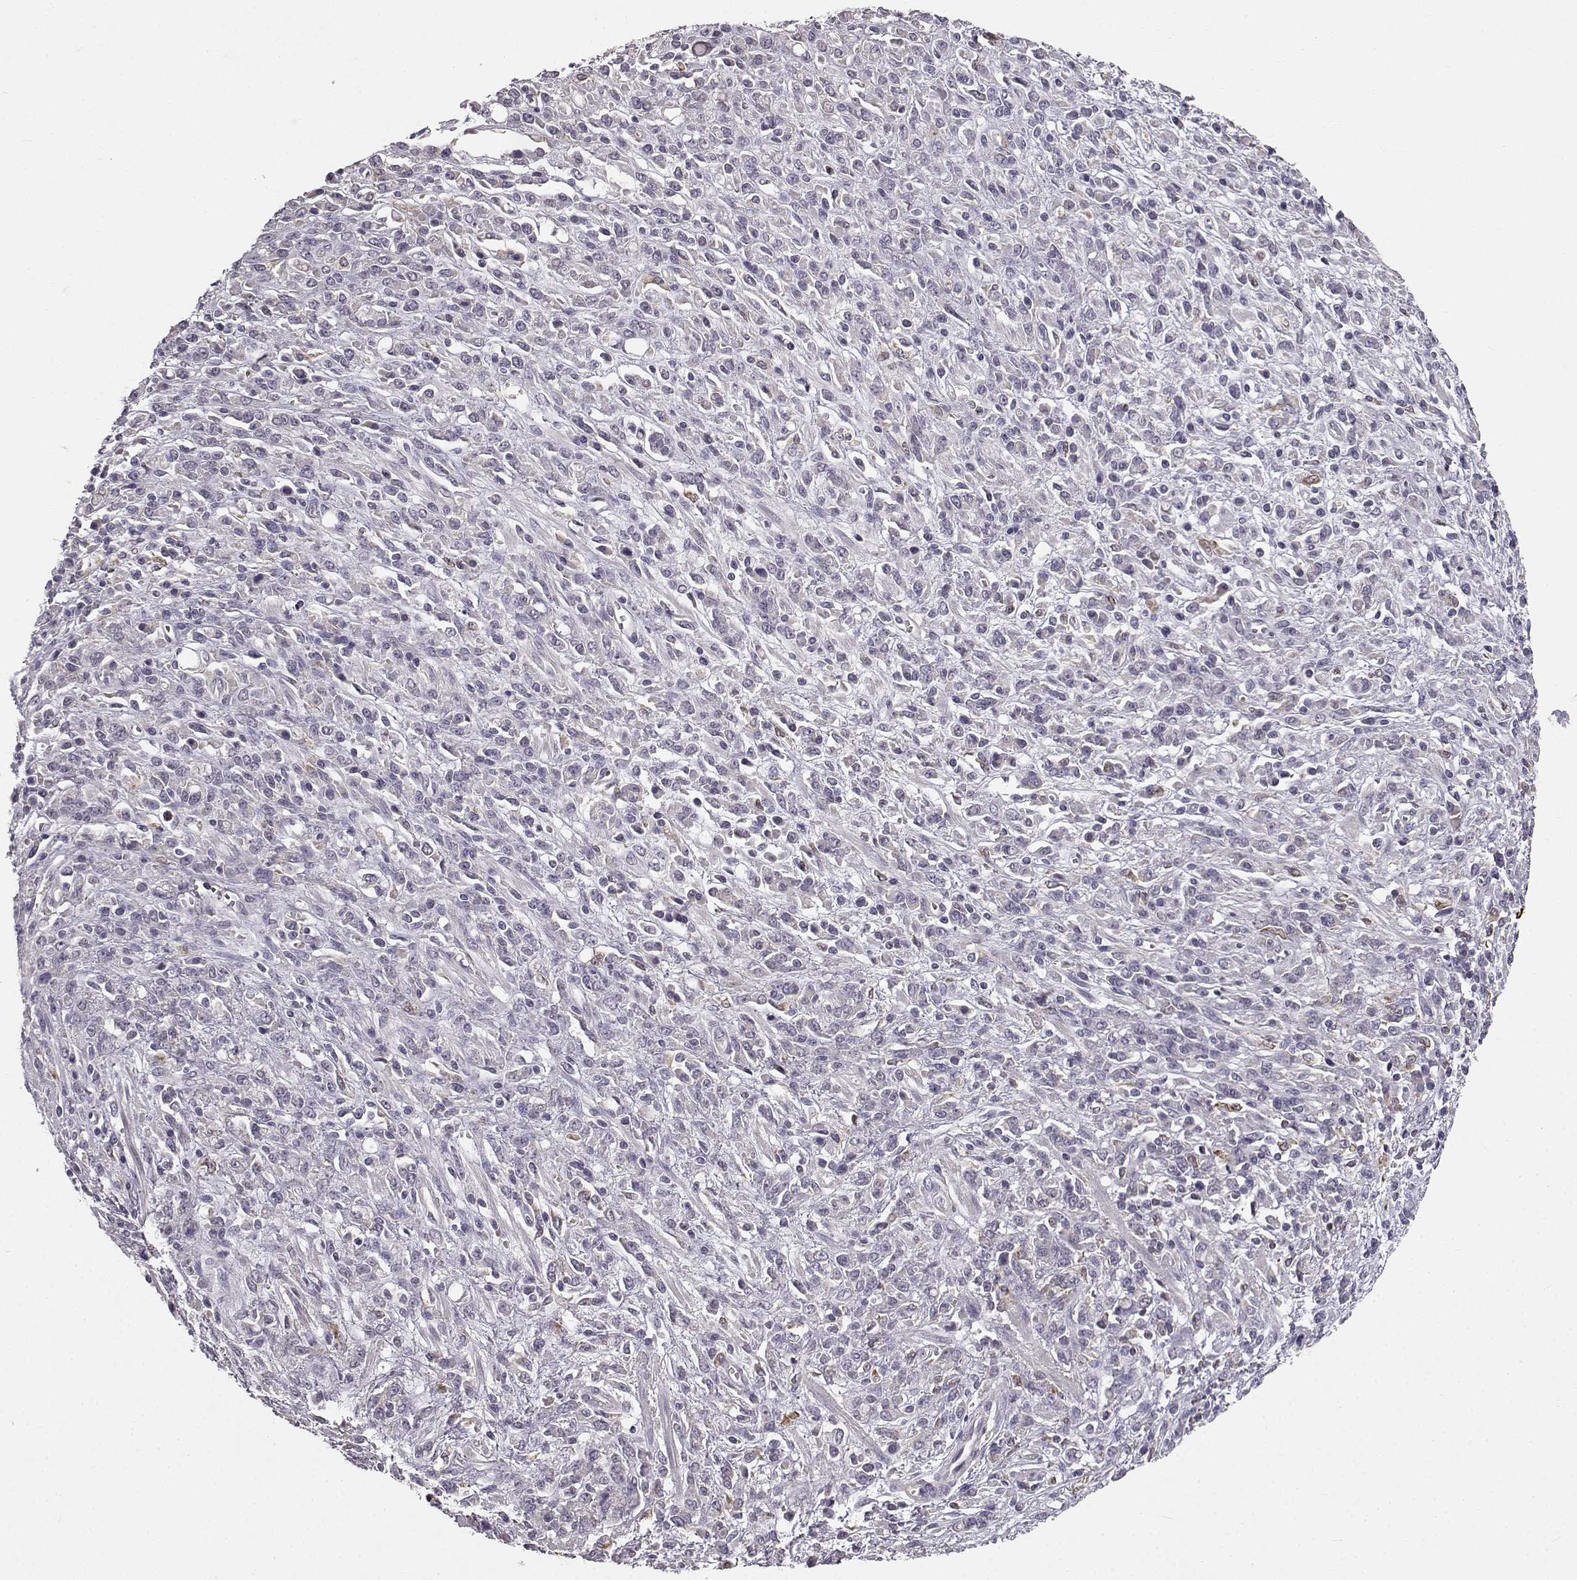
{"staining": {"intensity": "negative", "quantity": "none", "location": "none"}, "tissue": "stomach cancer", "cell_type": "Tumor cells", "image_type": "cancer", "snomed": [{"axis": "morphology", "description": "Adenocarcinoma, NOS"}, {"axis": "topography", "description": "Stomach"}], "caption": "Stomach cancer (adenocarcinoma) was stained to show a protein in brown. There is no significant expression in tumor cells. The staining is performed using DAB brown chromogen with nuclei counter-stained in using hematoxylin.", "gene": "SPAG17", "patient": {"sex": "female", "age": 57}}